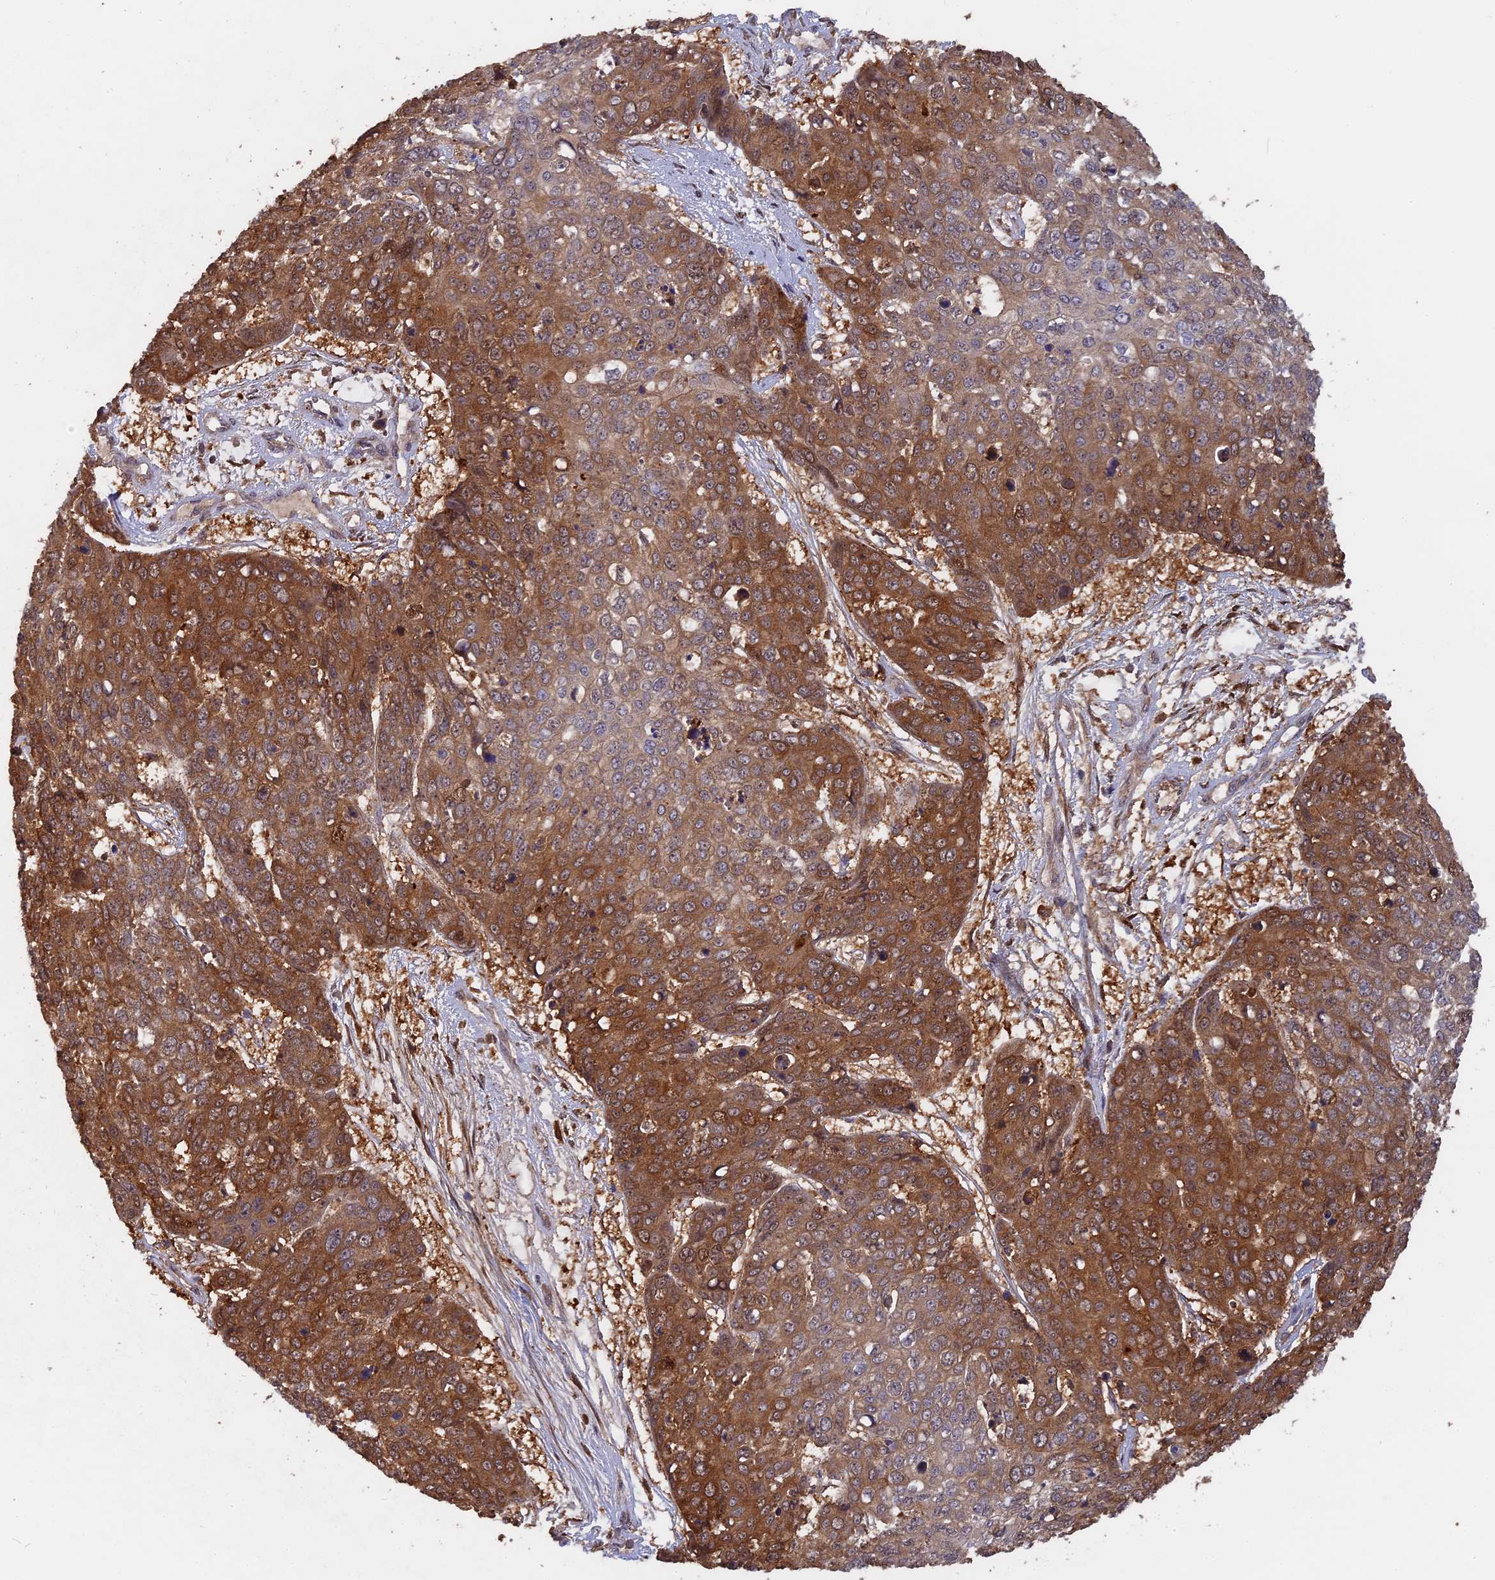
{"staining": {"intensity": "moderate", "quantity": "25%-75%", "location": "cytoplasmic/membranous"}, "tissue": "skin cancer", "cell_type": "Tumor cells", "image_type": "cancer", "snomed": [{"axis": "morphology", "description": "Squamous cell carcinoma, NOS"}, {"axis": "topography", "description": "Skin"}], "caption": "Immunohistochemical staining of skin squamous cell carcinoma demonstrates medium levels of moderate cytoplasmic/membranous staining in approximately 25%-75% of tumor cells.", "gene": "SAC3D1", "patient": {"sex": "male", "age": 71}}